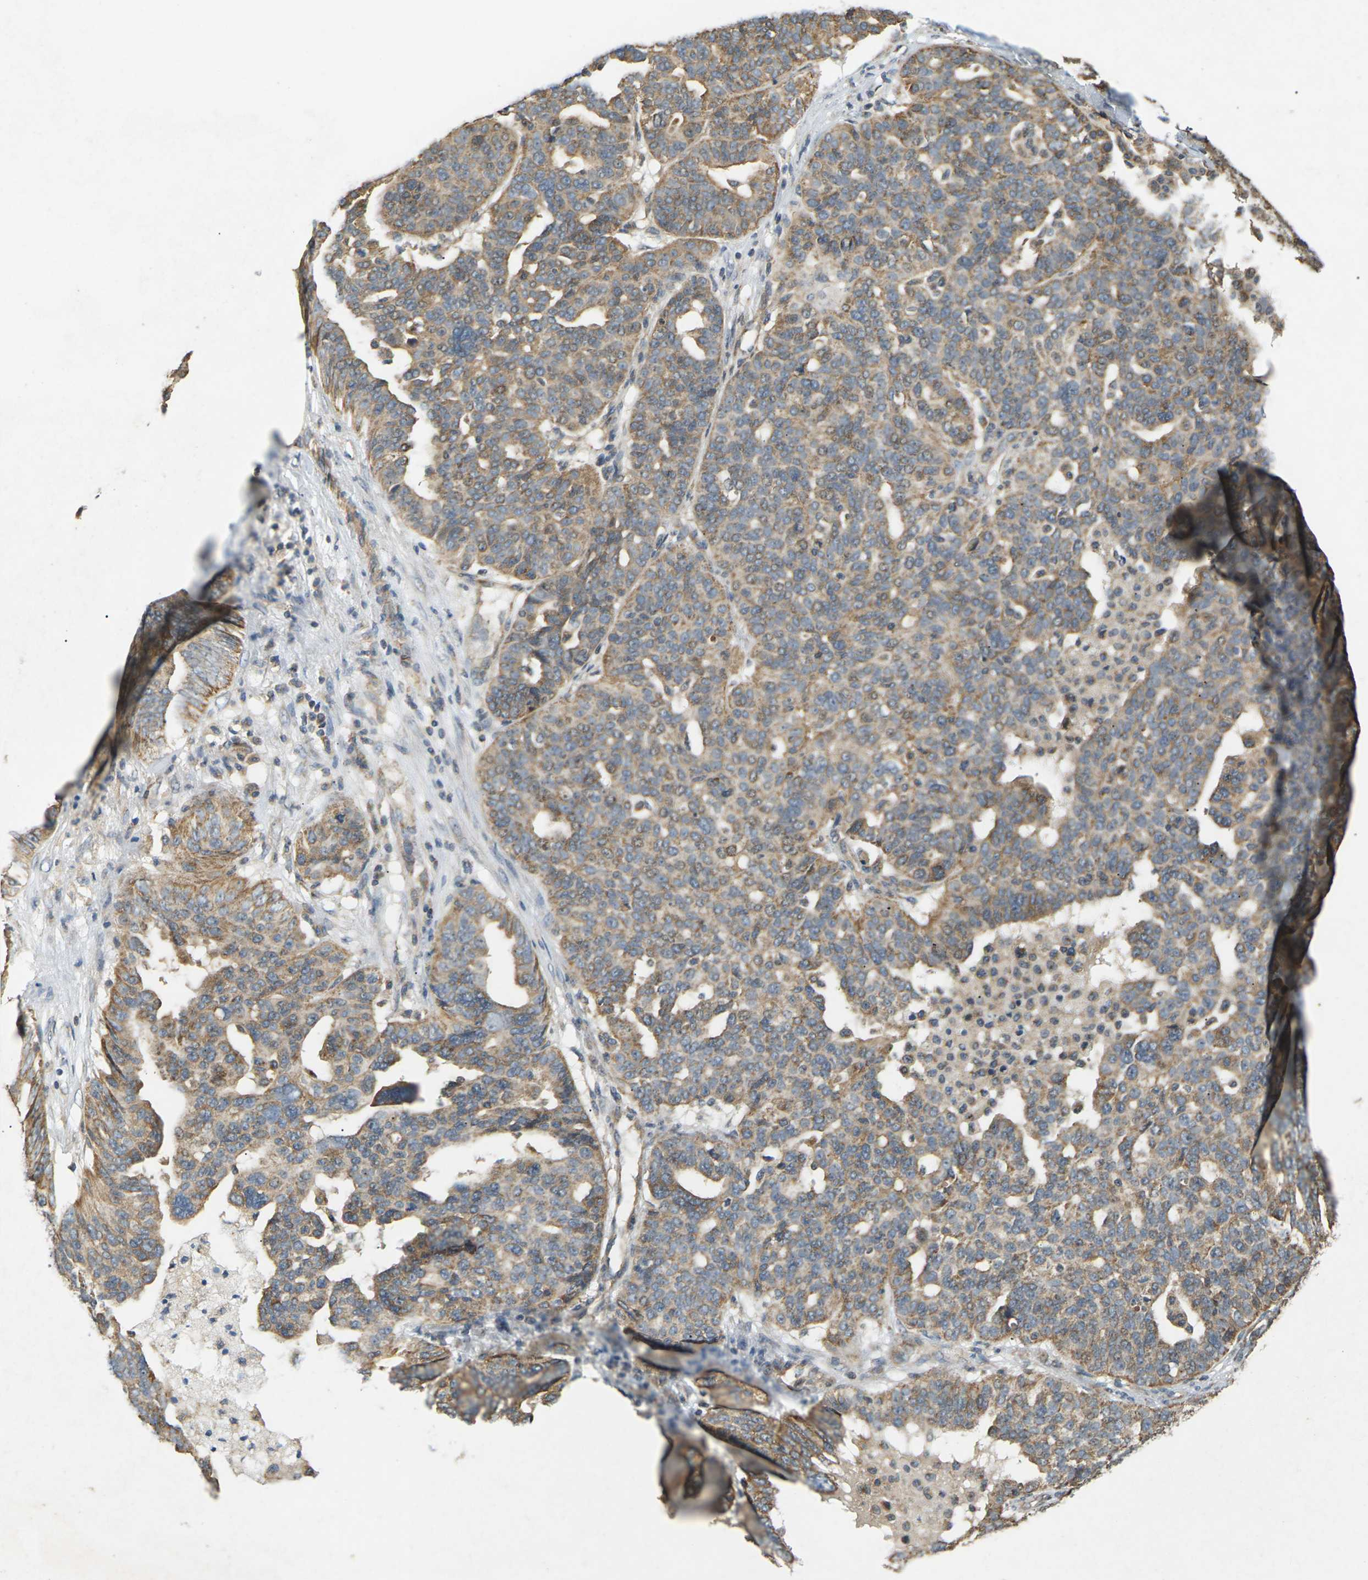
{"staining": {"intensity": "weak", "quantity": ">75%", "location": "cytoplasmic/membranous"}, "tissue": "ovarian cancer", "cell_type": "Tumor cells", "image_type": "cancer", "snomed": [{"axis": "morphology", "description": "Cystadenocarcinoma, serous, NOS"}, {"axis": "topography", "description": "Ovary"}], "caption": "Protein staining of serous cystadenocarcinoma (ovarian) tissue displays weak cytoplasmic/membranous expression in approximately >75% of tumor cells. (brown staining indicates protein expression, while blue staining denotes nuclei).", "gene": "KSR1", "patient": {"sex": "female", "age": 59}}